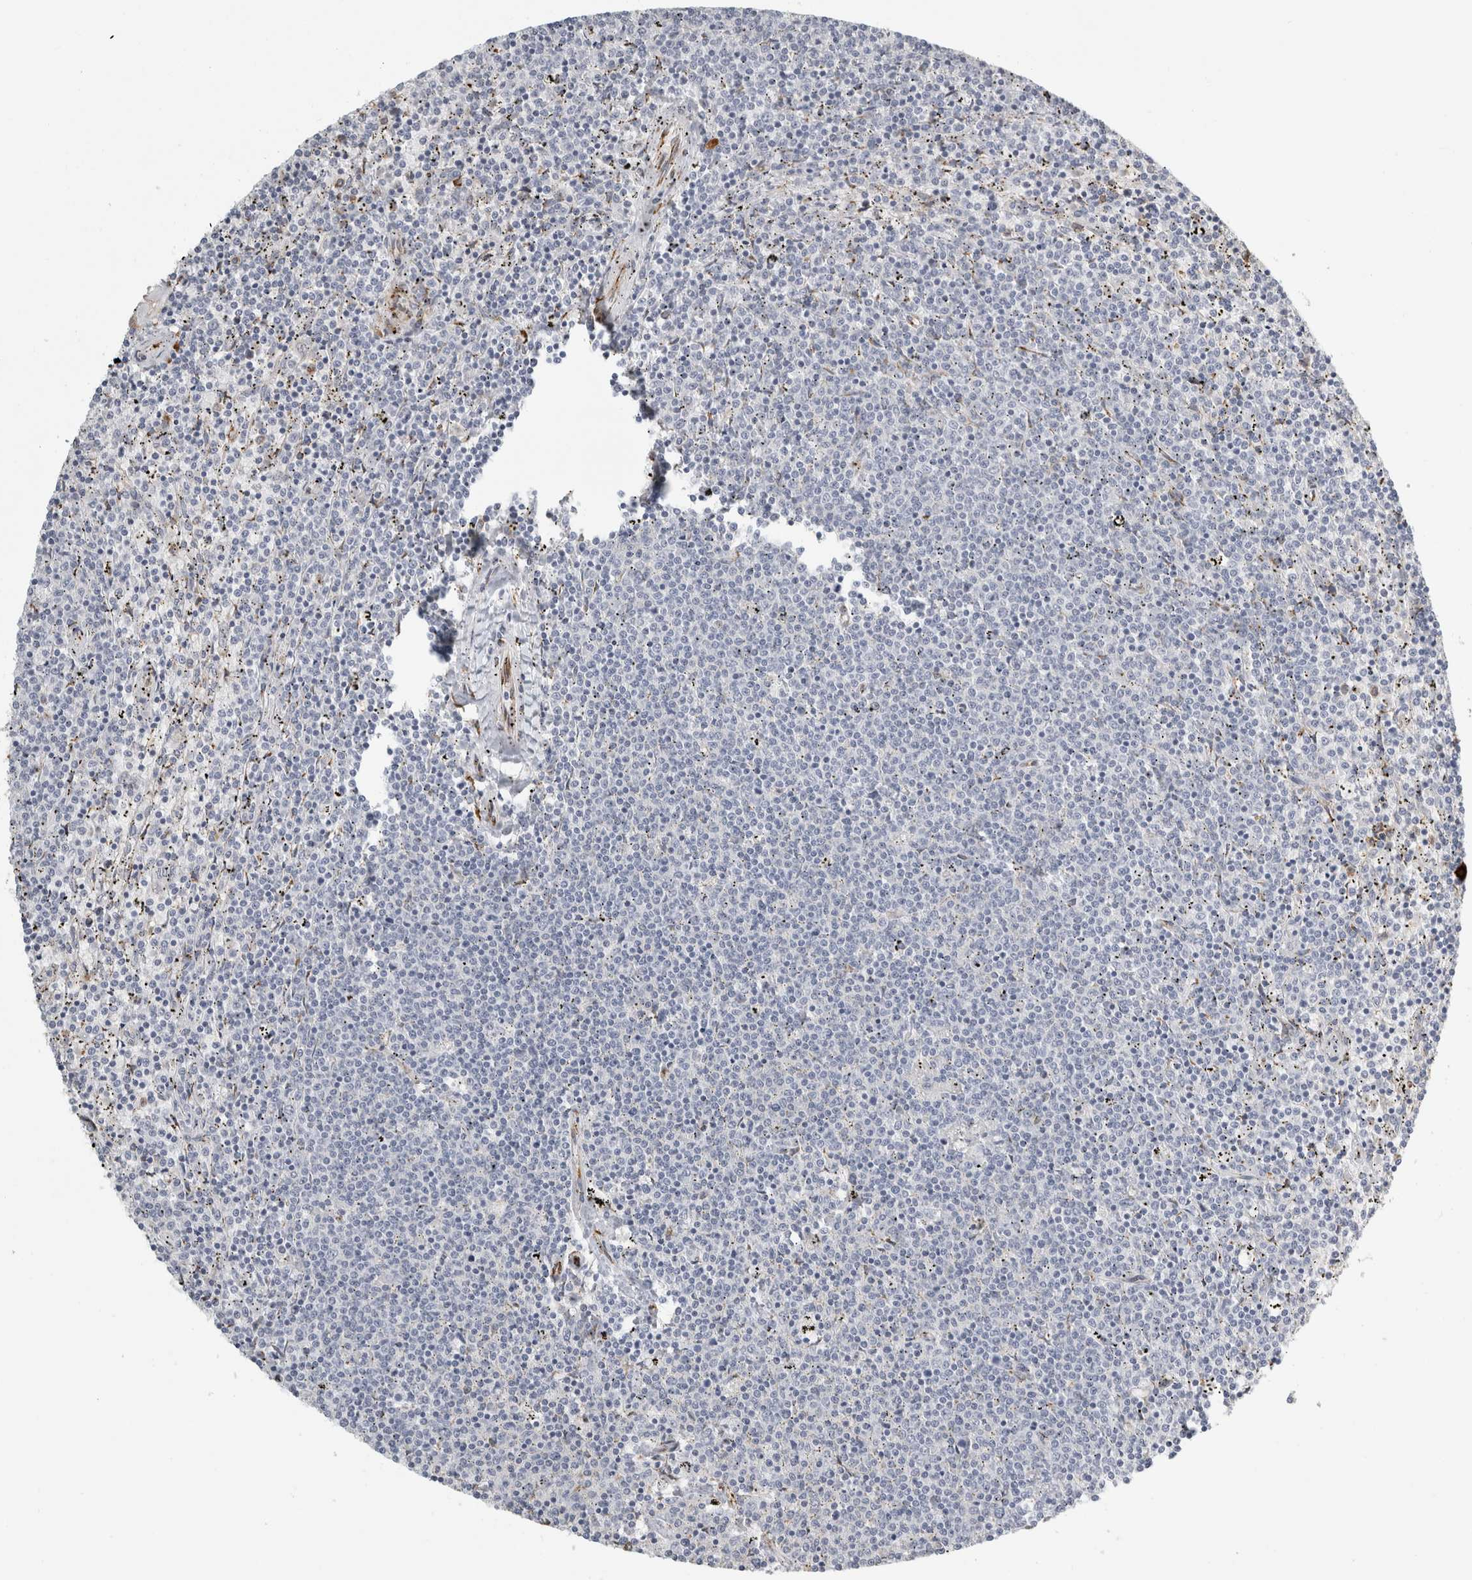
{"staining": {"intensity": "negative", "quantity": "none", "location": "none"}, "tissue": "lymphoma", "cell_type": "Tumor cells", "image_type": "cancer", "snomed": [{"axis": "morphology", "description": "Malignant lymphoma, non-Hodgkin's type, Low grade"}, {"axis": "topography", "description": "Spleen"}], "caption": "This is an IHC histopathology image of lymphoma. There is no expression in tumor cells.", "gene": "OSTN", "patient": {"sex": "female", "age": 50}}